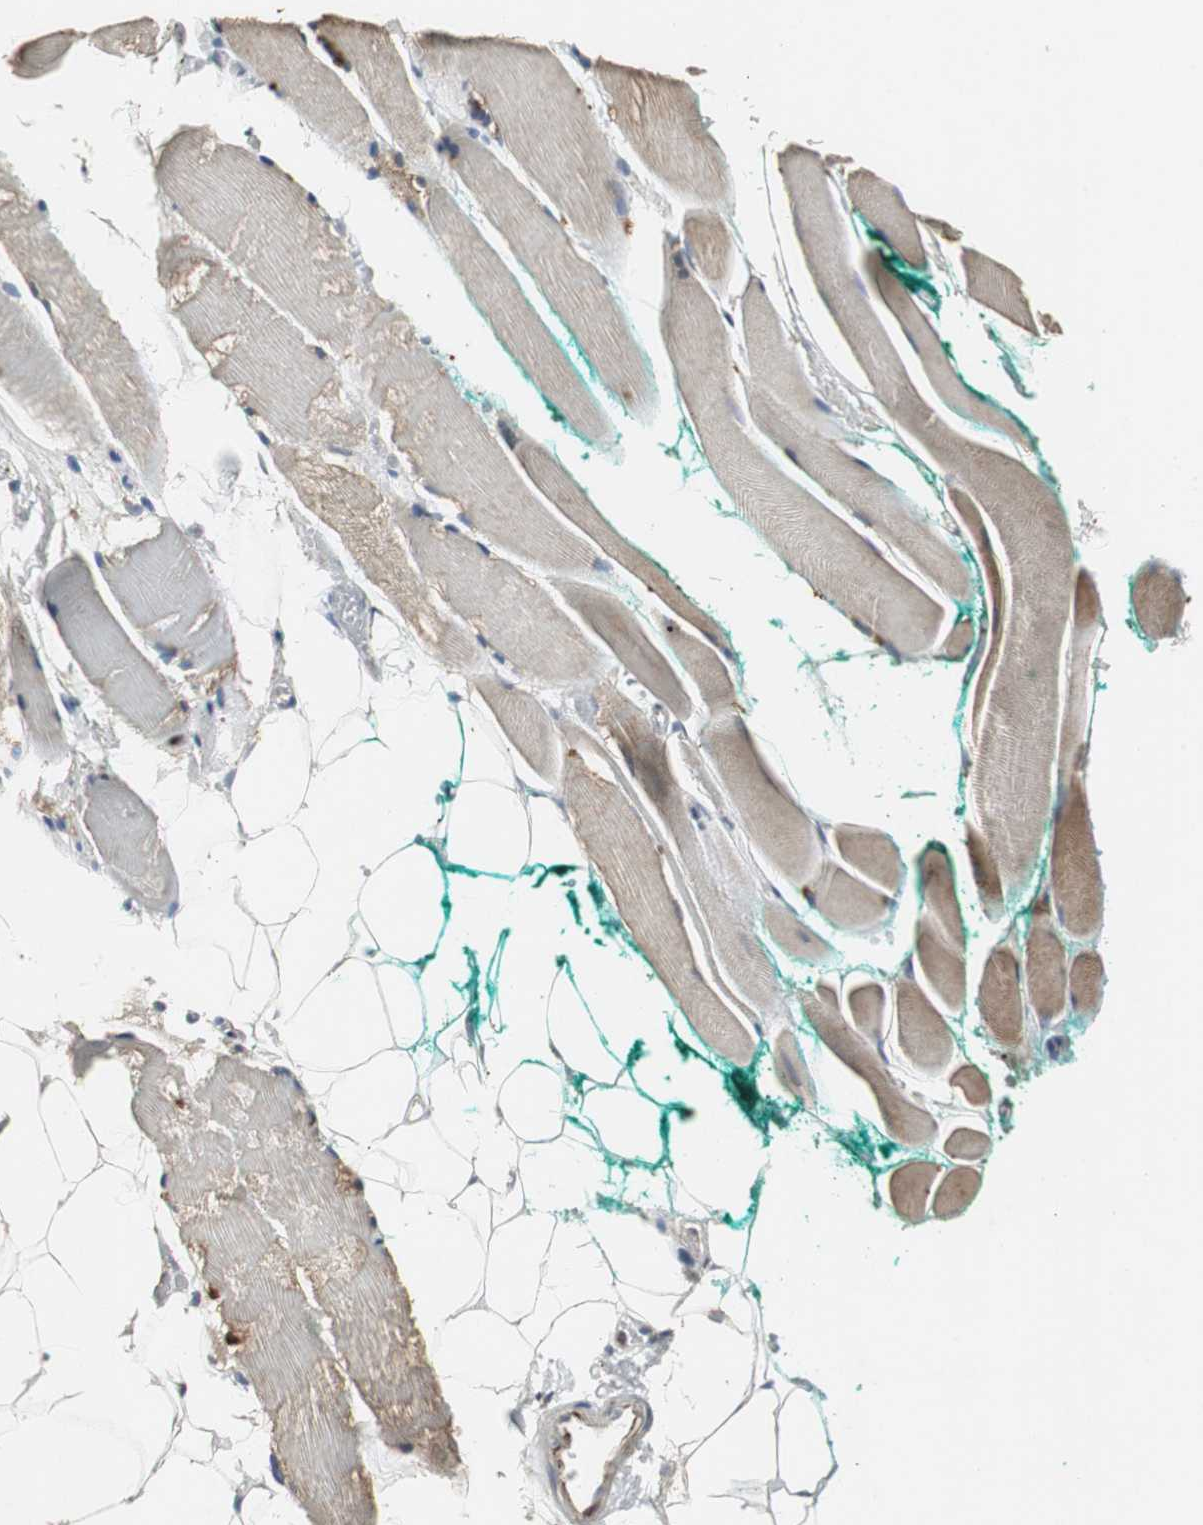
{"staining": {"intensity": "moderate", "quantity": "25%-75%", "location": "cytoplasmic/membranous"}, "tissue": "skeletal muscle", "cell_type": "Myocytes", "image_type": "normal", "snomed": [{"axis": "morphology", "description": "Normal tissue, NOS"}, {"axis": "topography", "description": "Skeletal muscle"}, {"axis": "topography", "description": "Peripheral nerve tissue"}], "caption": "Immunohistochemistry micrograph of normal human skeletal muscle stained for a protein (brown), which displays medium levels of moderate cytoplasmic/membranous staining in approximately 25%-75% of myocytes.", "gene": "JTB", "patient": {"sex": "female", "age": 84}}